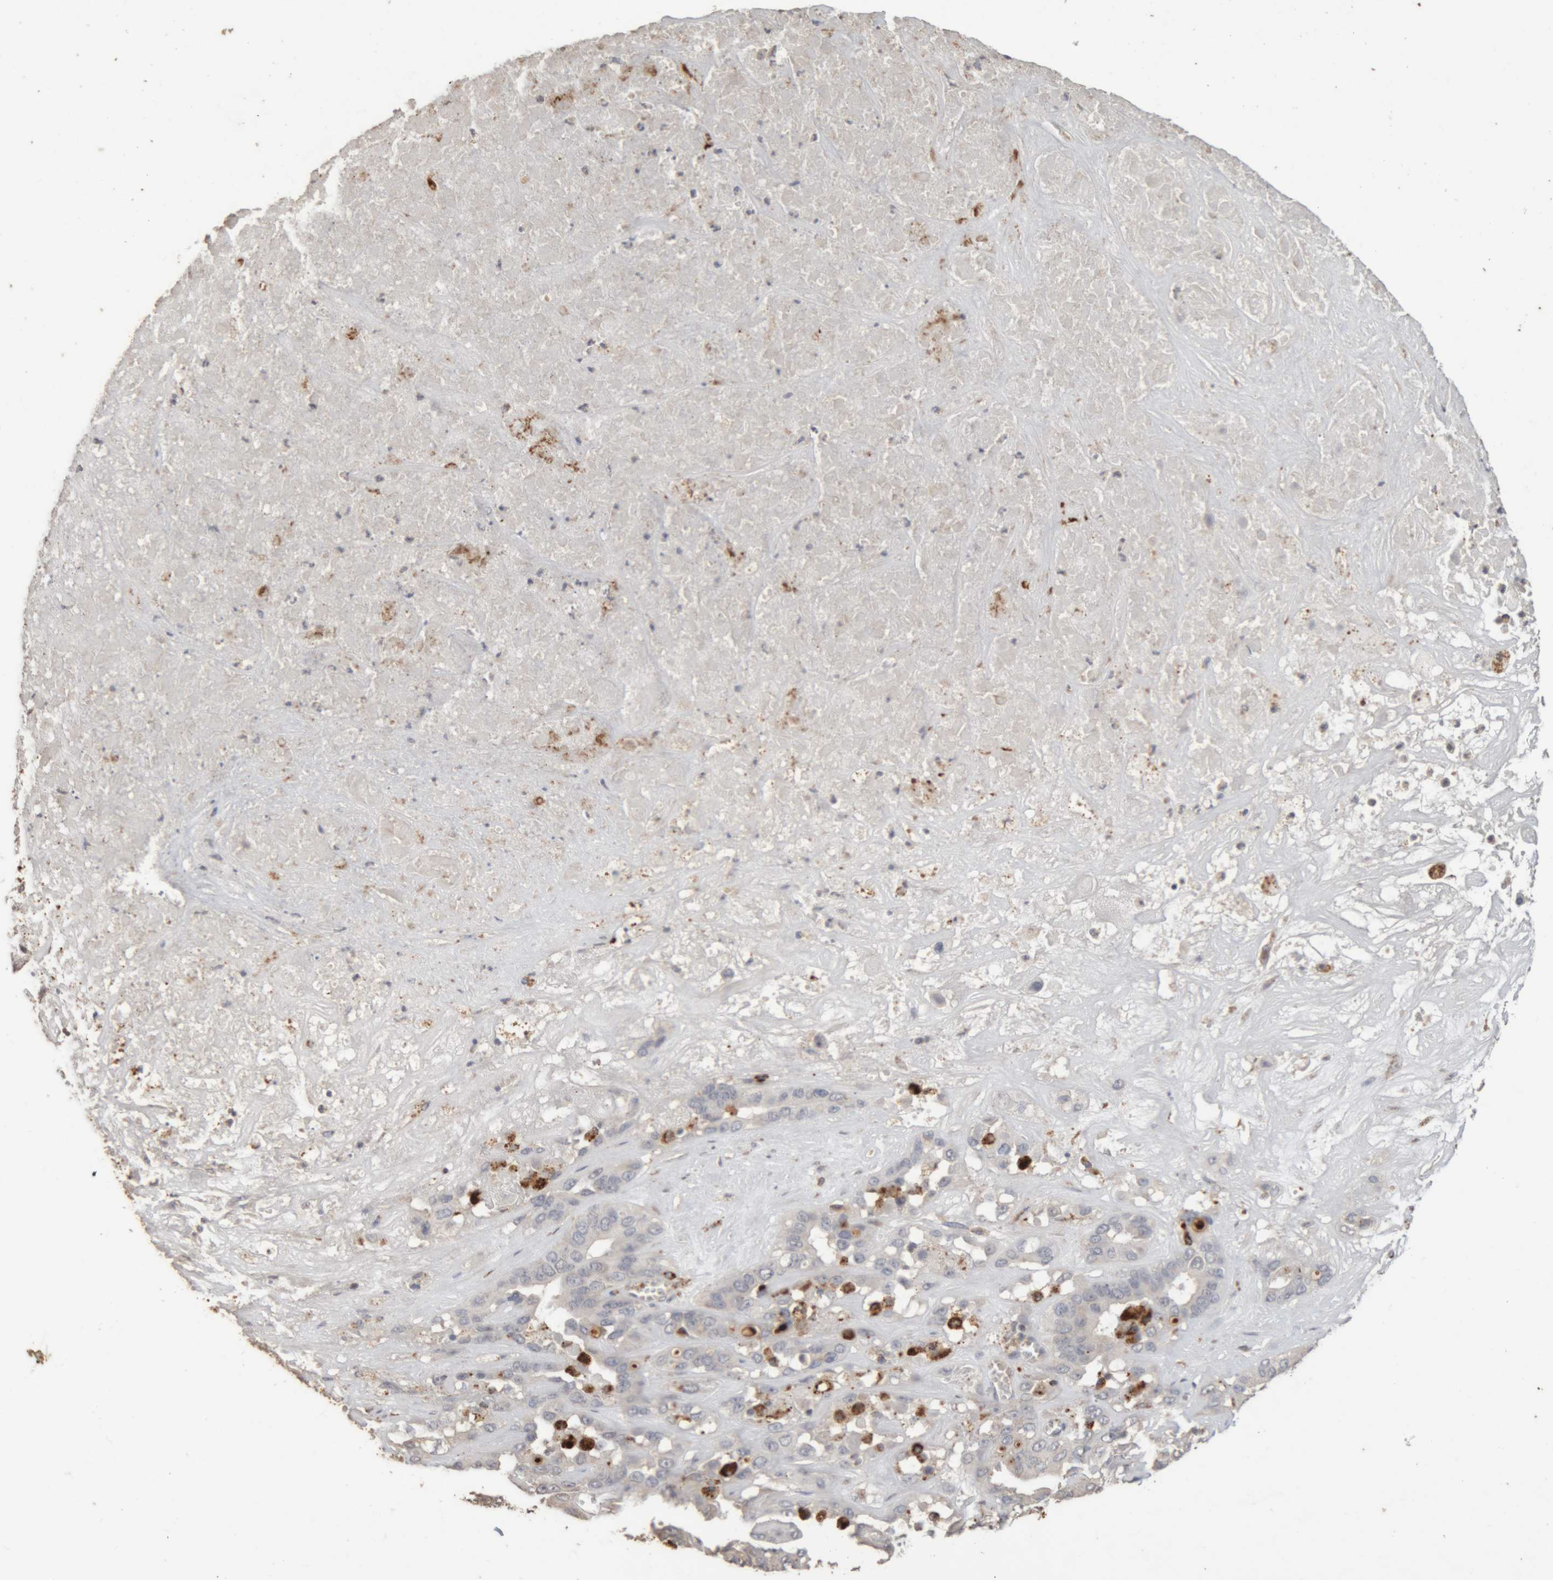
{"staining": {"intensity": "negative", "quantity": "none", "location": "none"}, "tissue": "liver cancer", "cell_type": "Tumor cells", "image_type": "cancer", "snomed": [{"axis": "morphology", "description": "Cholangiocarcinoma"}, {"axis": "topography", "description": "Liver"}], "caption": "Liver cancer stained for a protein using immunohistochemistry (IHC) reveals no positivity tumor cells.", "gene": "ARSA", "patient": {"sex": "female", "age": 52}}